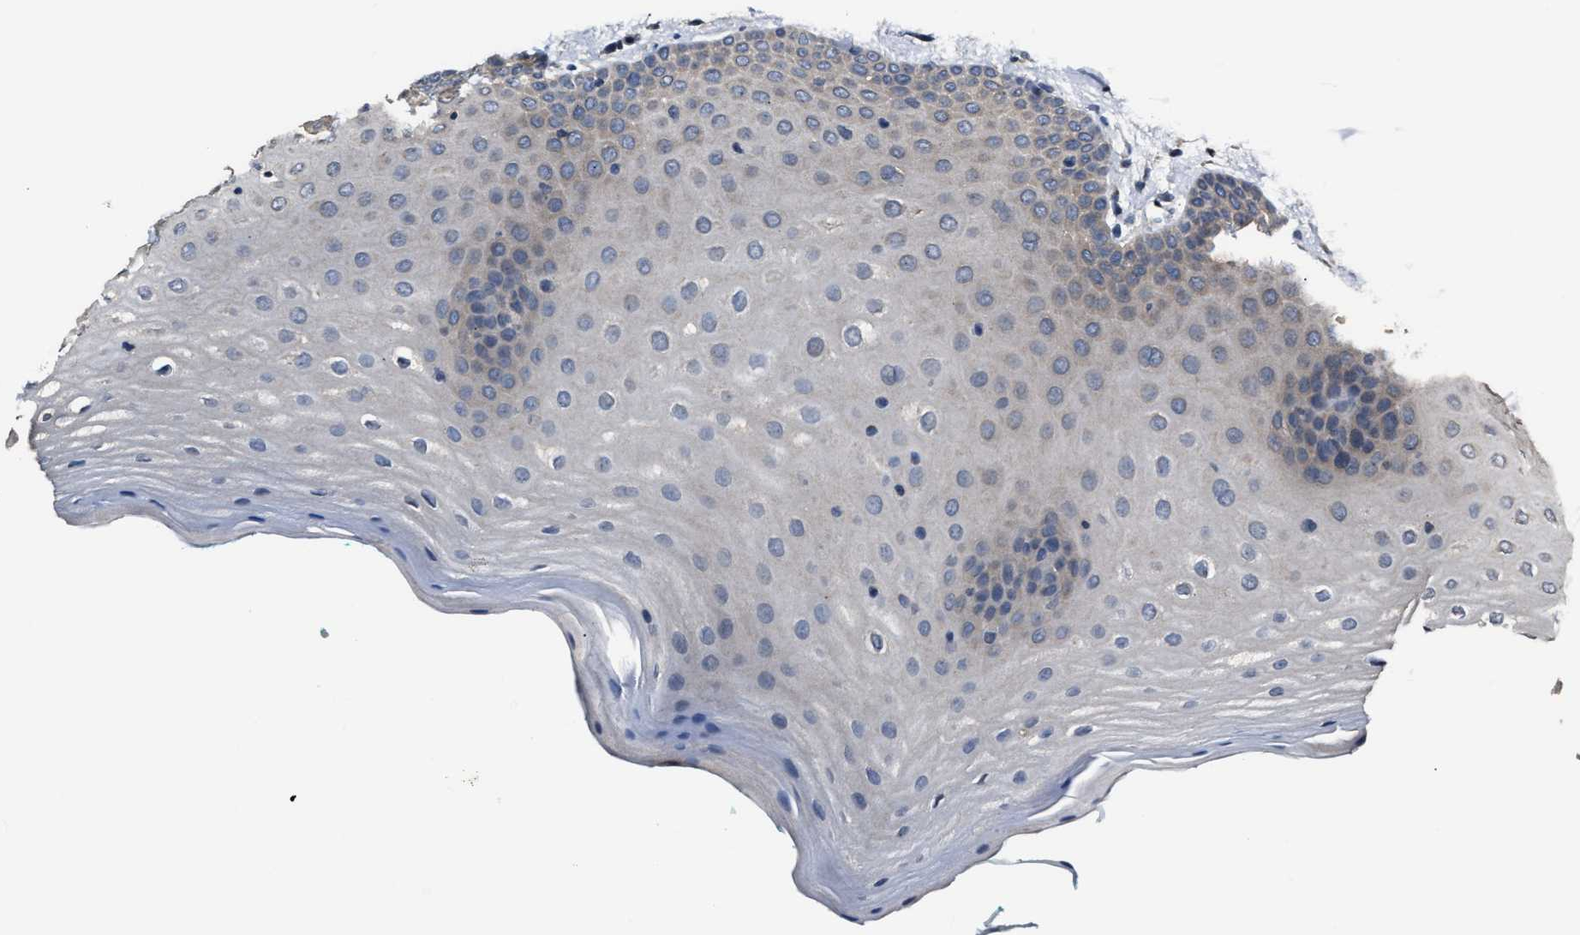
{"staining": {"intensity": "weak", "quantity": "<25%", "location": "cytoplasmic/membranous"}, "tissue": "oral mucosa", "cell_type": "Squamous epithelial cells", "image_type": "normal", "snomed": [{"axis": "morphology", "description": "Normal tissue, NOS"}, {"axis": "topography", "description": "Skin"}, {"axis": "topography", "description": "Oral tissue"}], "caption": "DAB immunohistochemical staining of normal human oral mucosa exhibits no significant positivity in squamous epithelial cells. (DAB immunohistochemistry (IHC) visualized using brightfield microscopy, high magnification).", "gene": "ABCC9", "patient": {"sex": "male", "age": 84}}